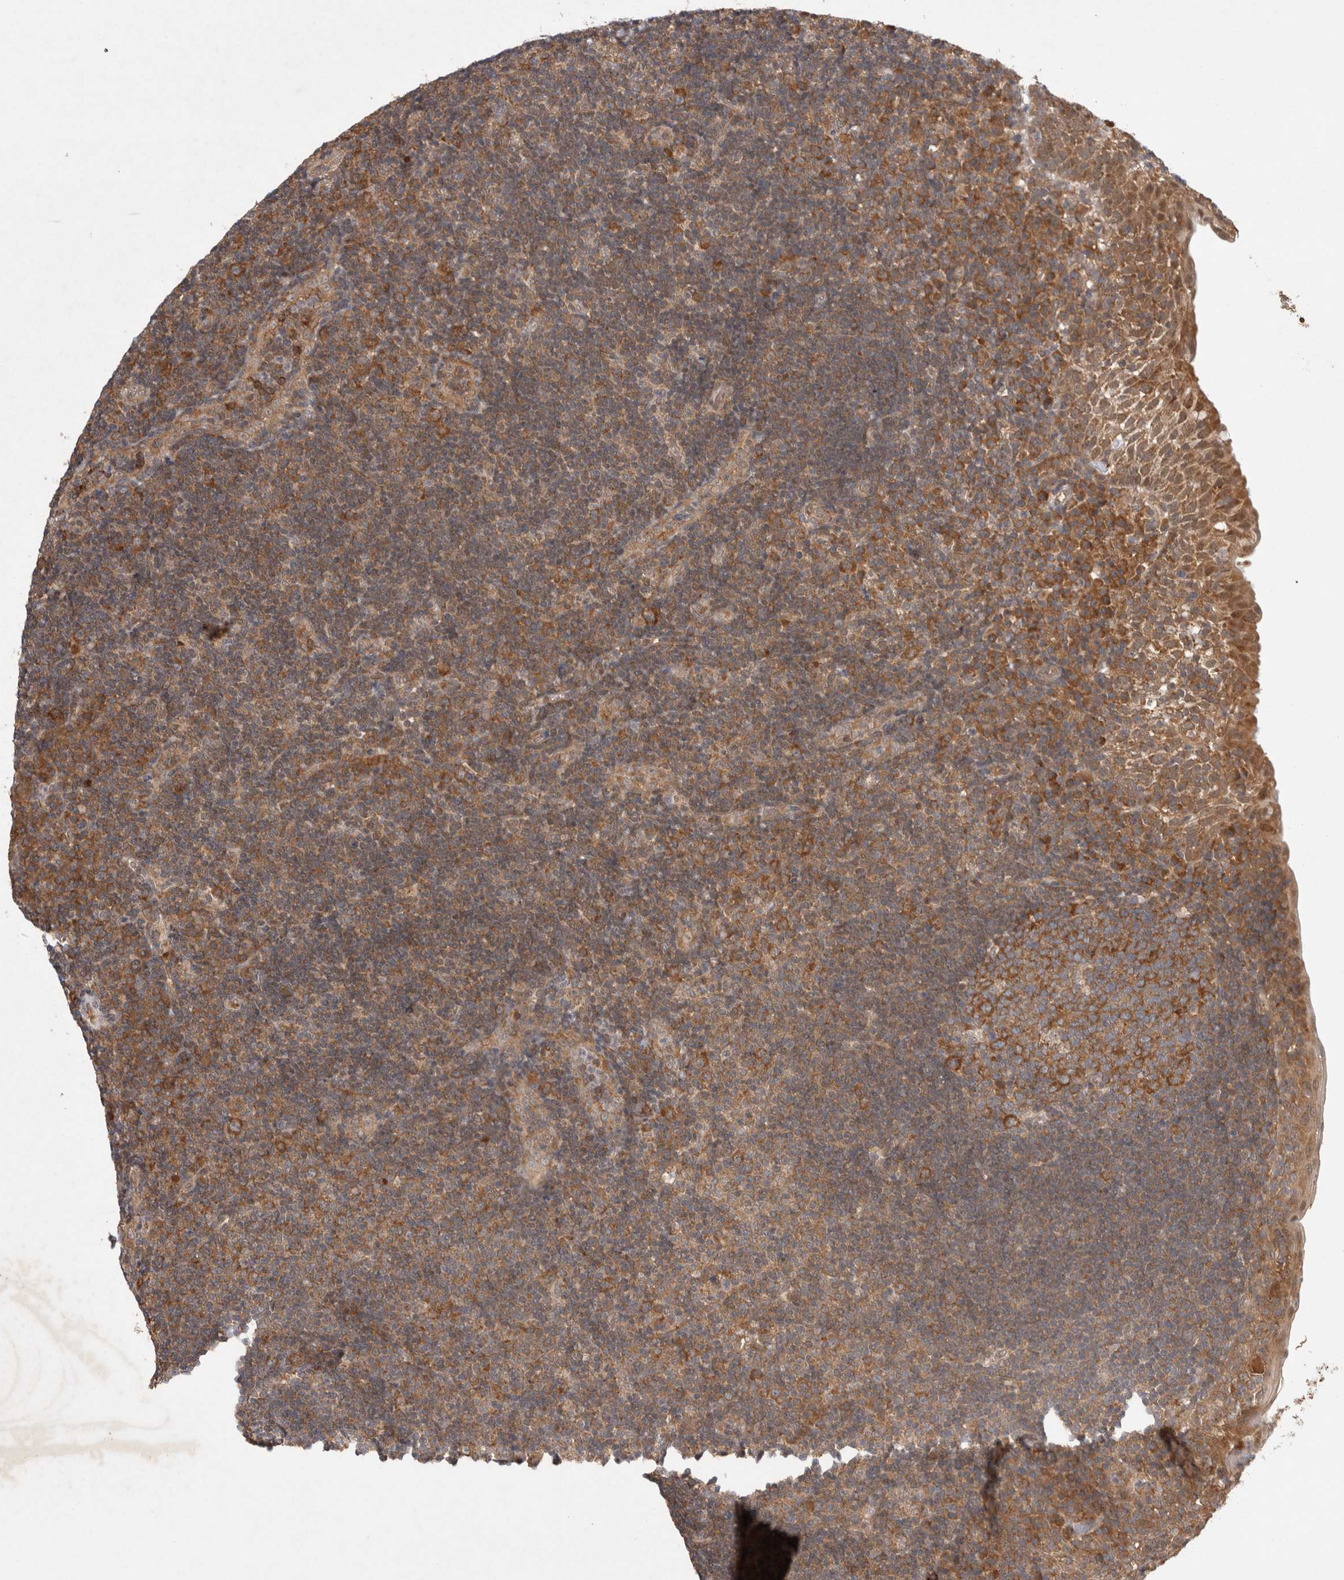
{"staining": {"intensity": "strong", "quantity": ">75%", "location": "cytoplasmic/membranous"}, "tissue": "tonsil", "cell_type": "Germinal center cells", "image_type": "normal", "snomed": [{"axis": "morphology", "description": "Normal tissue, NOS"}, {"axis": "topography", "description": "Tonsil"}], "caption": "Protein staining shows strong cytoplasmic/membranous expression in approximately >75% of germinal center cells in normal tonsil.", "gene": "EIF3E", "patient": {"sex": "female", "age": 40}}